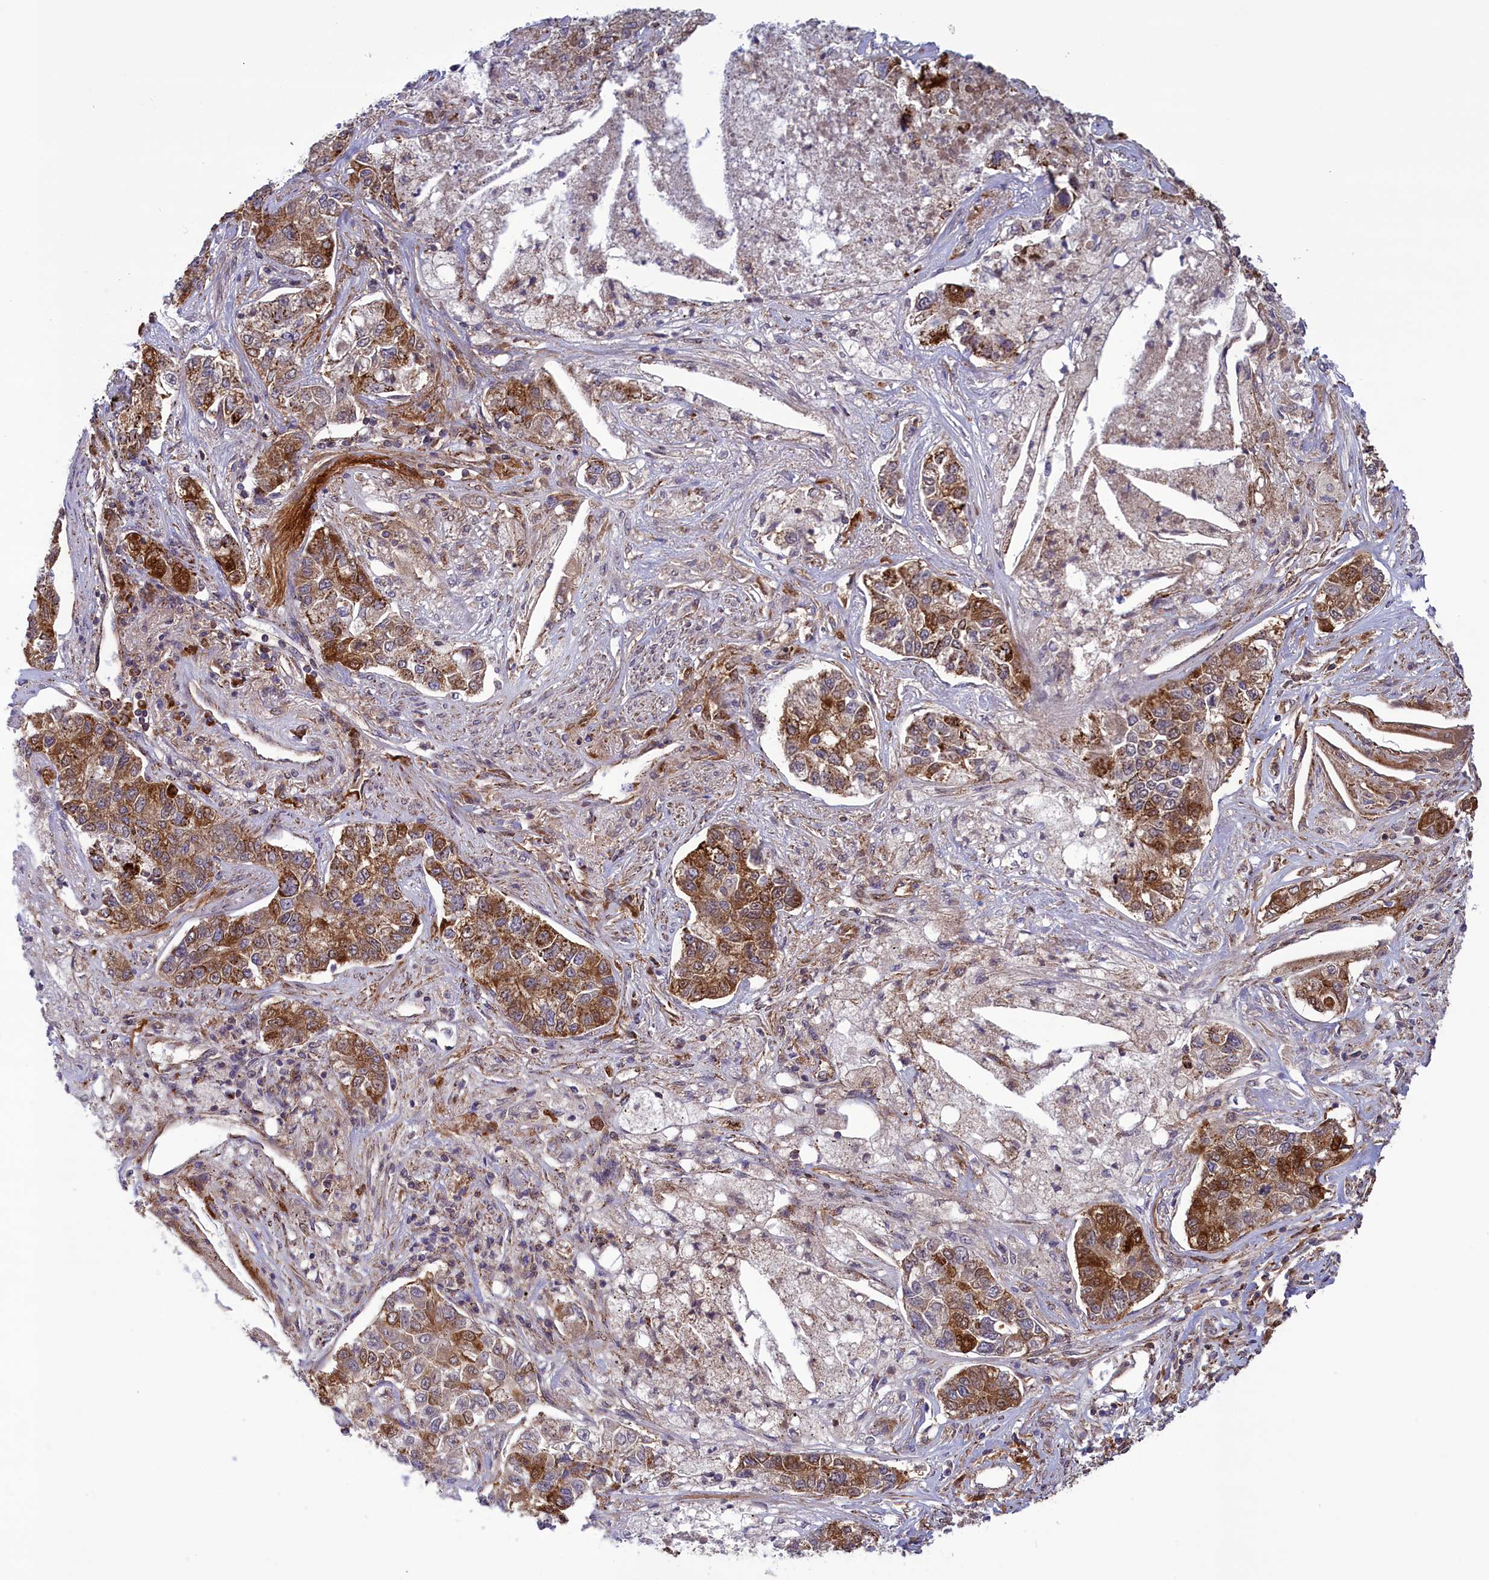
{"staining": {"intensity": "strong", "quantity": ">75%", "location": "cytoplasmic/membranous"}, "tissue": "lung cancer", "cell_type": "Tumor cells", "image_type": "cancer", "snomed": [{"axis": "morphology", "description": "Adenocarcinoma, NOS"}, {"axis": "topography", "description": "Lung"}], "caption": "An immunohistochemistry photomicrograph of tumor tissue is shown. Protein staining in brown highlights strong cytoplasmic/membranous positivity in adenocarcinoma (lung) within tumor cells. (DAB = brown stain, brightfield microscopy at high magnification).", "gene": "ISOC2", "patient": {"sex": "male", "age": 49}}